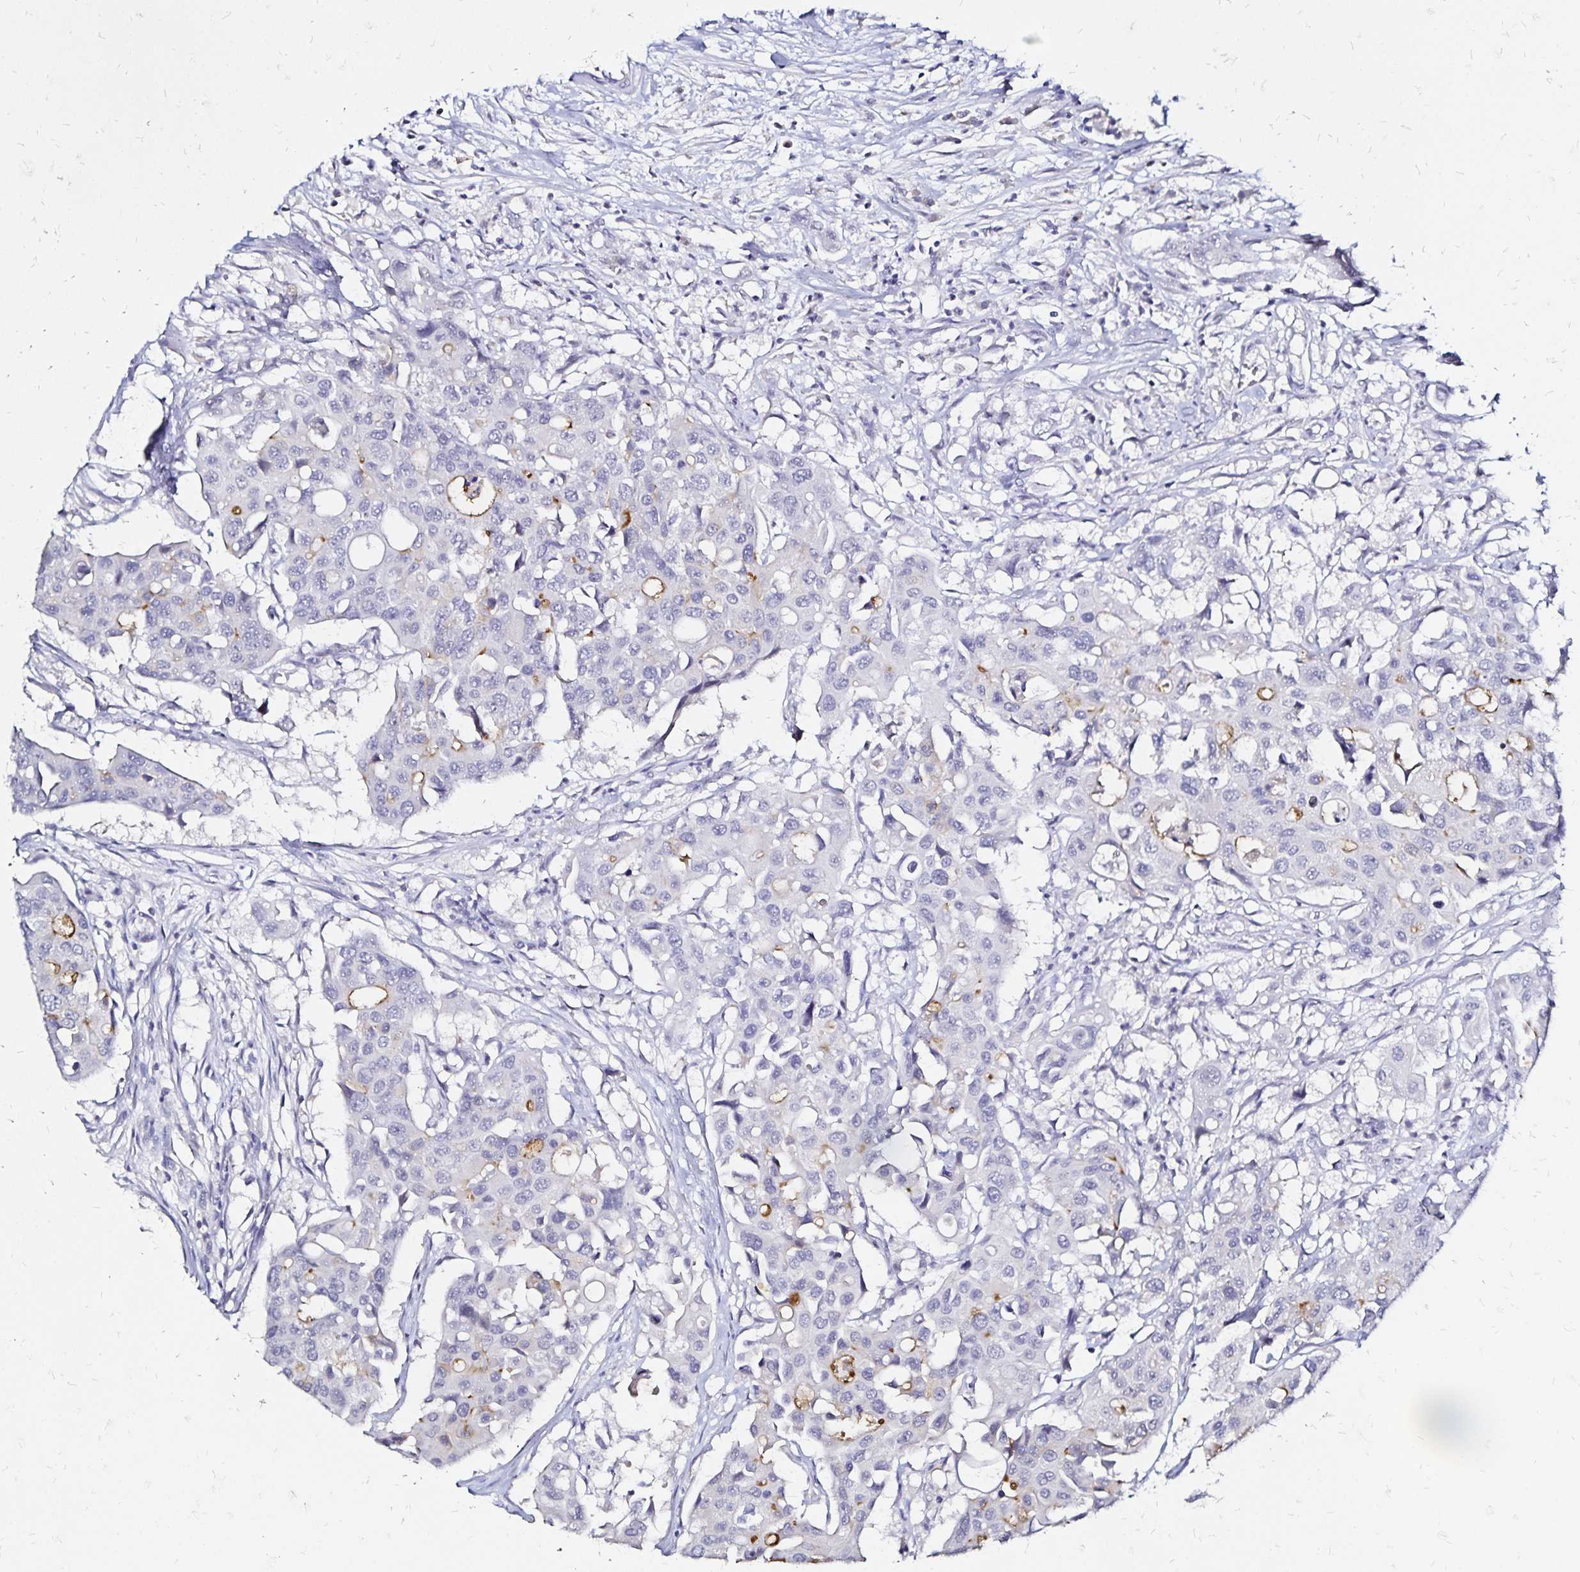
{"staining": {"intensity": "moderate", "quantity": "<25%", "location": "cytoplasmic/membranous"}, "tissue": "colorectal cancer", "cell_type": "Tumor cells", "image_type": "cancer", "snomed": [{"axis": "morphology", "description": "Adenocarcinoma, NOS"}, {"axis": "topography", "description": "Colon"}], "caption": "A micrograph showing moderate cytoplasmic/membranous expression in about <25% of tumor cells in colorectal adenocarcinoma, as visualized by brown immunohistochemical staining.", "gene": "SLC5A1", "patient": {"sex": "male", "age": 77}}